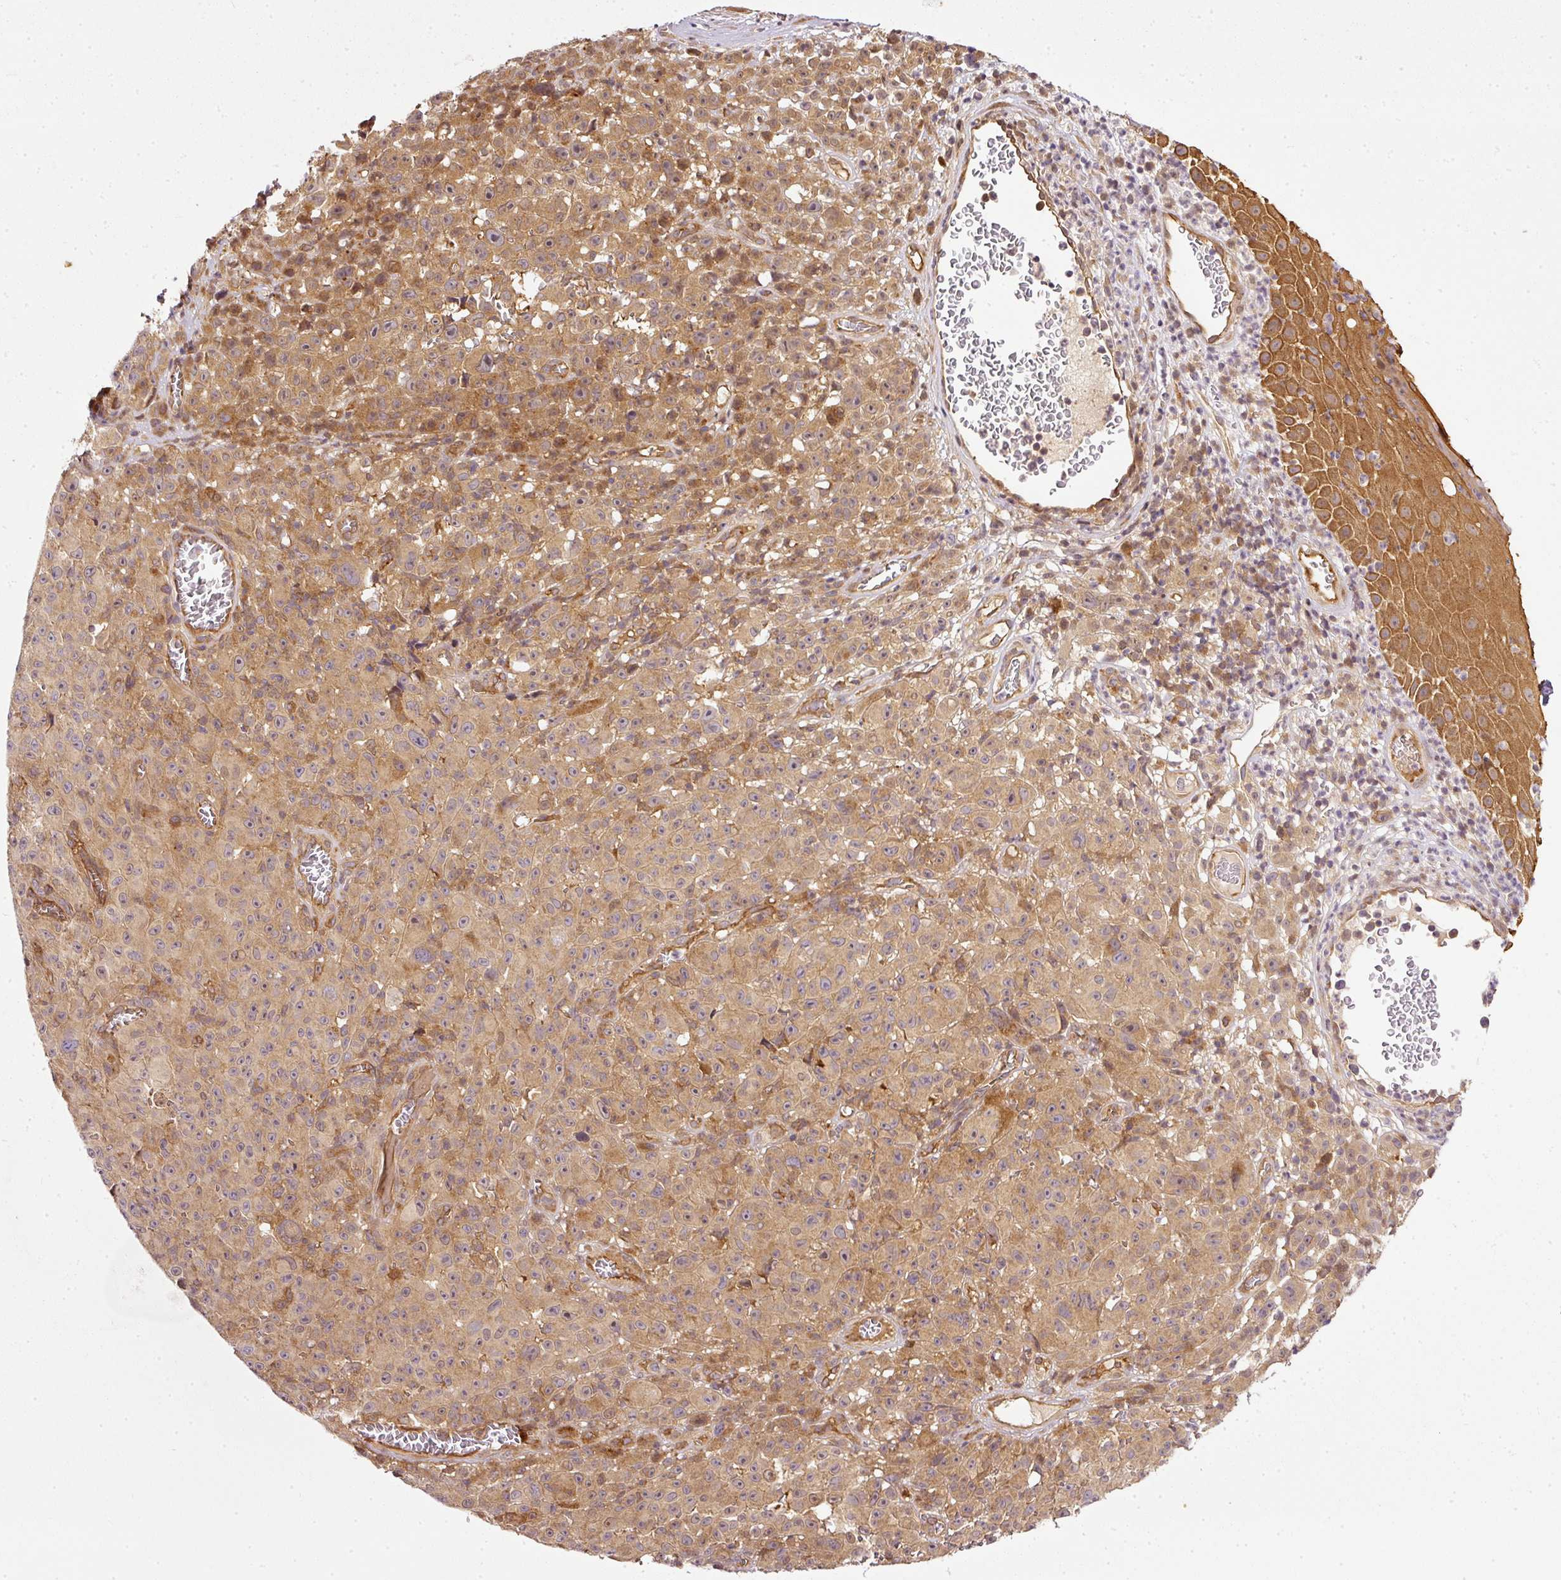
{"staining": {"intensity": "moderate", "quantity": "<25%", "location": "cytoplasmic/membranous"}, "tissue": "melanoma", "cell_type": "Tumor cells", "image_type": "cancer", "snomed": [{"axis": "morphology", "description": "Malignant melanoma, NOS"}, {"axis": "topography", "description": "Skin"}], "caption": "Immunohistochemistry (IHC) of human malignant melanoma demonstrates low levels of moderate cytoplasmic/membranous positivity in approximately <25% of tumor cells. The protein is shown in brown color, while the nuclei are stained blue.", "gene": "MIF4GD", "patient": {"sex": "female", "age": 82}}